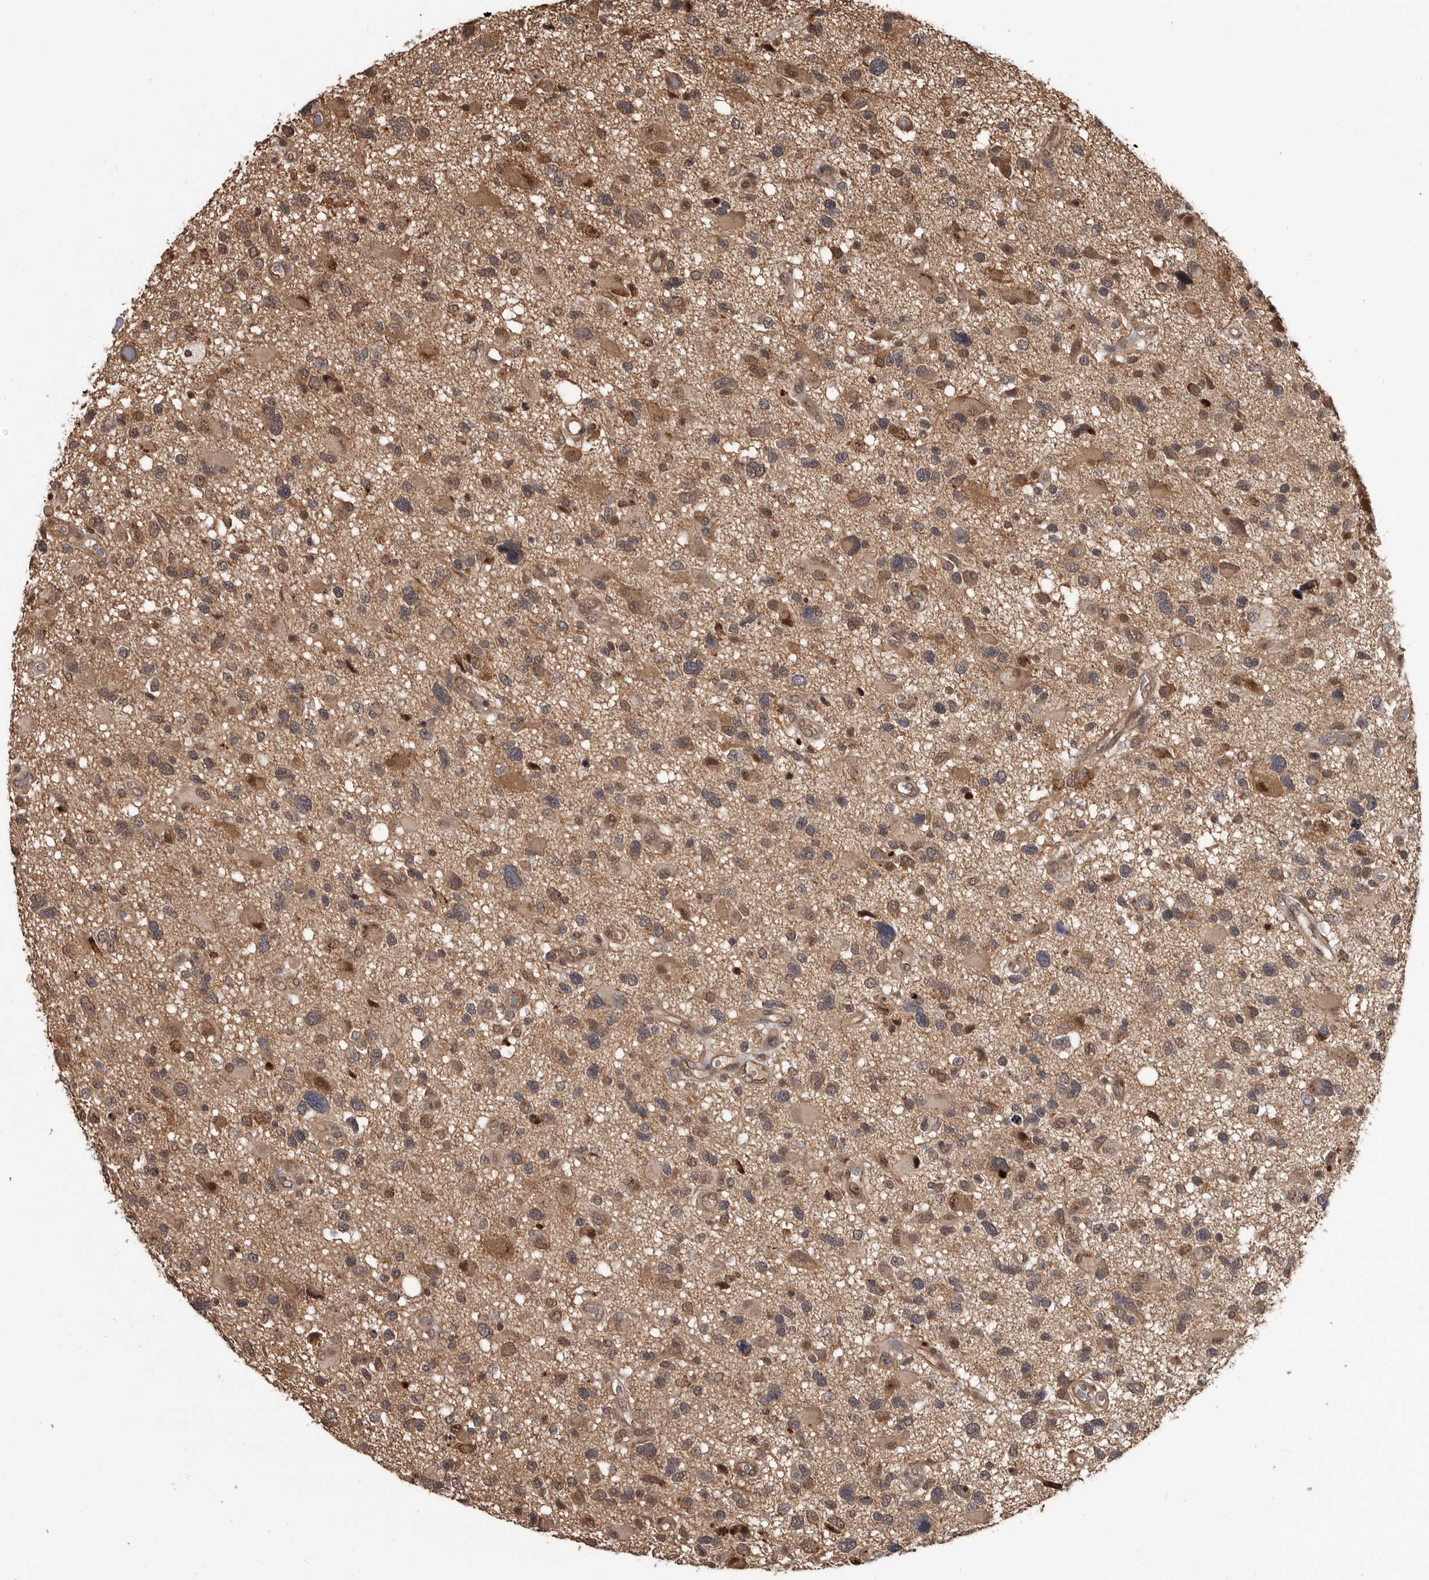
{"staining": {"intensity": "moderate", "quantity": "25%-75%", "location": "cytoplasmic/membranous,nuclear"}, "tissue": "glioma", "cell_type": "Tumor cells", "image_type": "cancer", "snomed": [{"axis": "morphology", "description": "Glioma, malignant, High grade"}, {"axis": "topography", "description": "Brain"}], "caption": "A micrograph of human glioma stained for a protein demonstrates moderate cytoplasmic/membranous and nuclear brown staining in tumor cells. The protein is shown in brown color, while the nuclei are stained blue.", "gene": "AHR", "patient": {"sex": "male", "age": 33}}